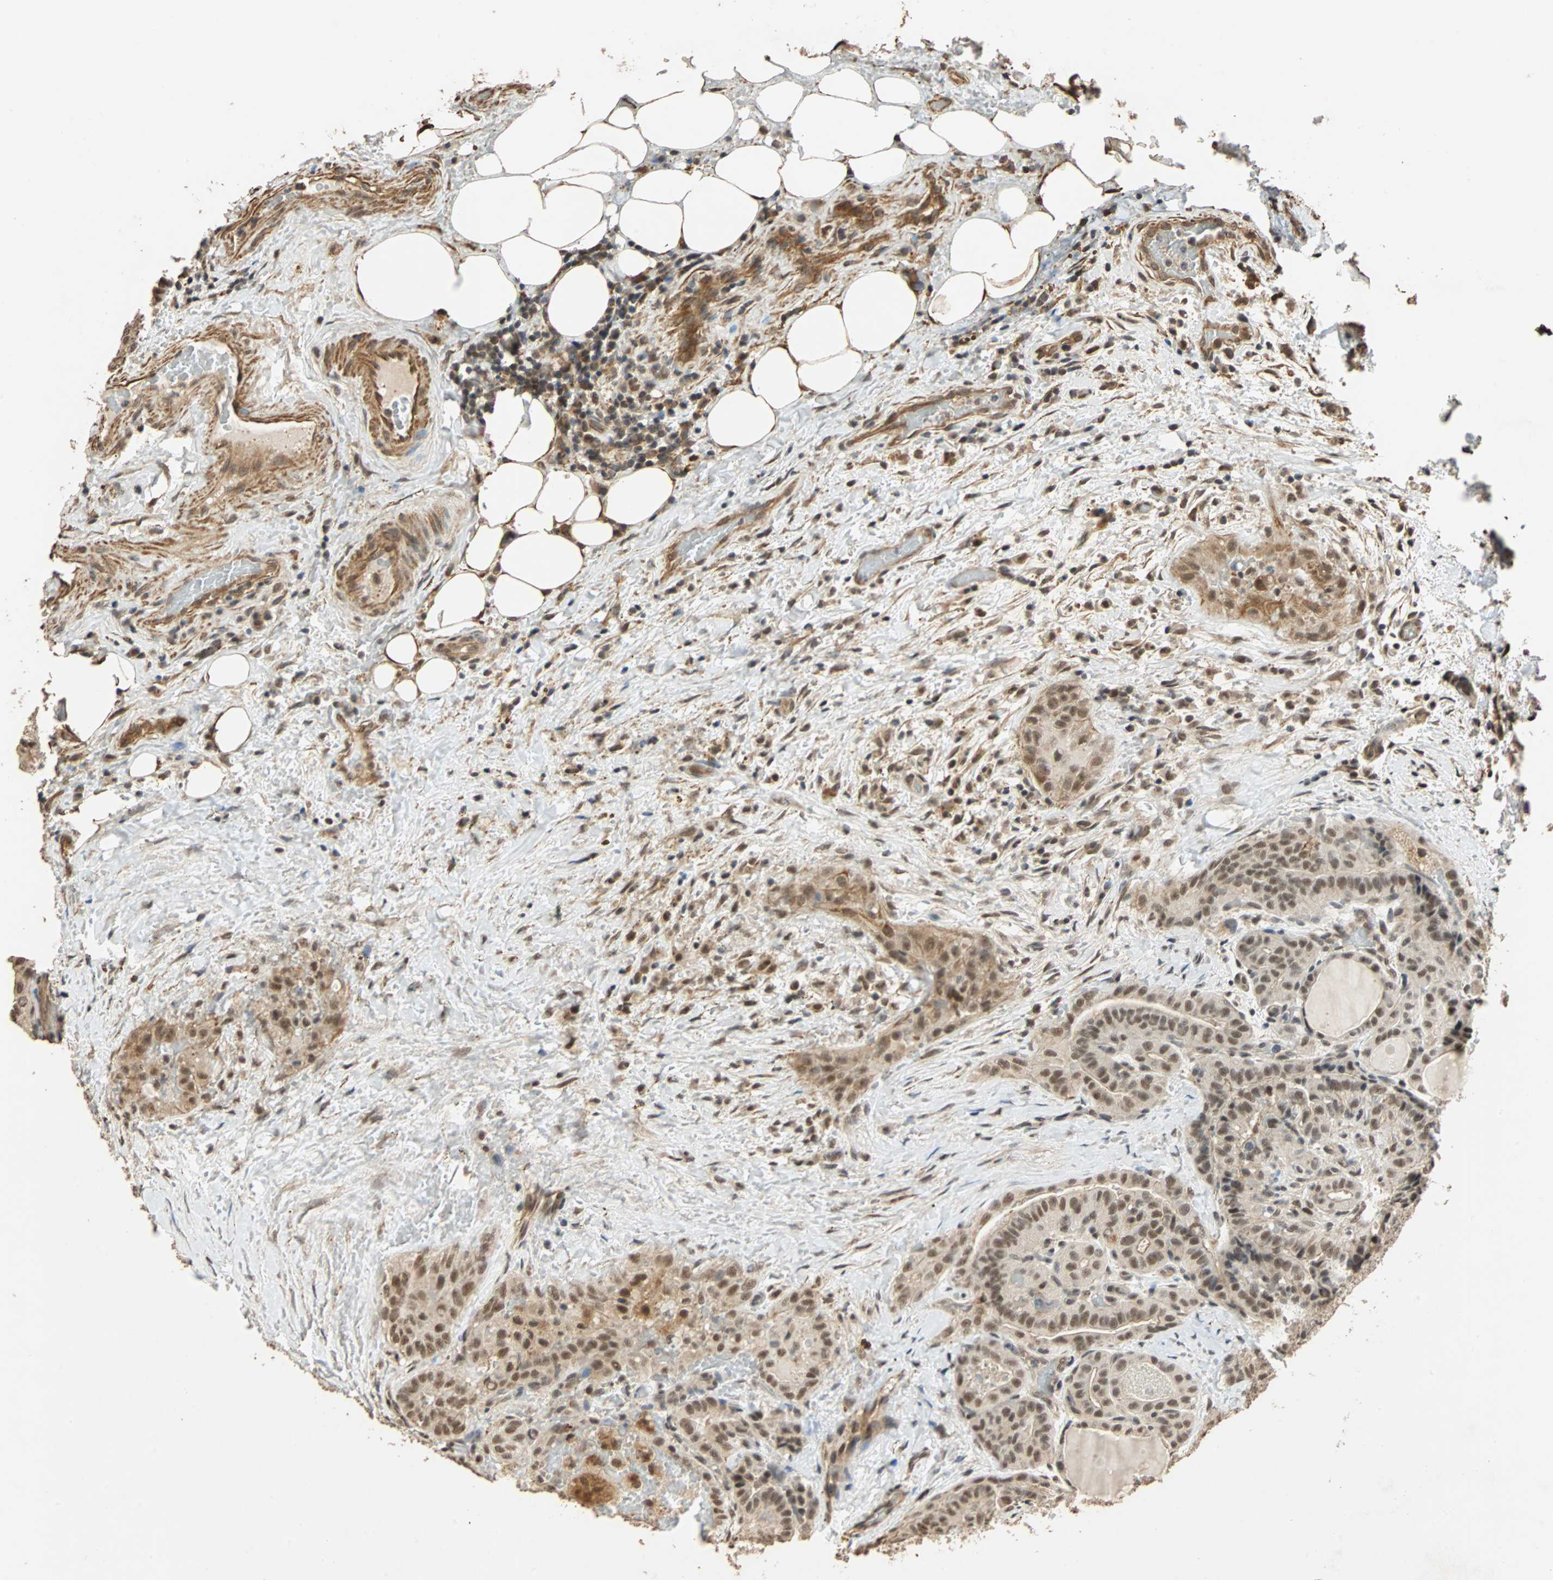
{"staining": {"intensity": "moderate", "quantity": ">75%", "location": "cytoplasmic/membranous"}, "tissue": "thyroid cancer", "cell_type": "Tumor cells", "image_type": "cancer", "snomed": [{"axis": "morphology", "description": "Papillary adenocarcinoma, NOS"}, {"axis": "topography", "description": "Thyroid gland"}], "caption": "Immunohistochemical staining of thyroid cancer exhibits moderate cytoplasmic/membranous protein positivity in approximately >75% of tumor cells.", "gene": "CDC5L", "patient": {"sex": "male", "age": 77}}